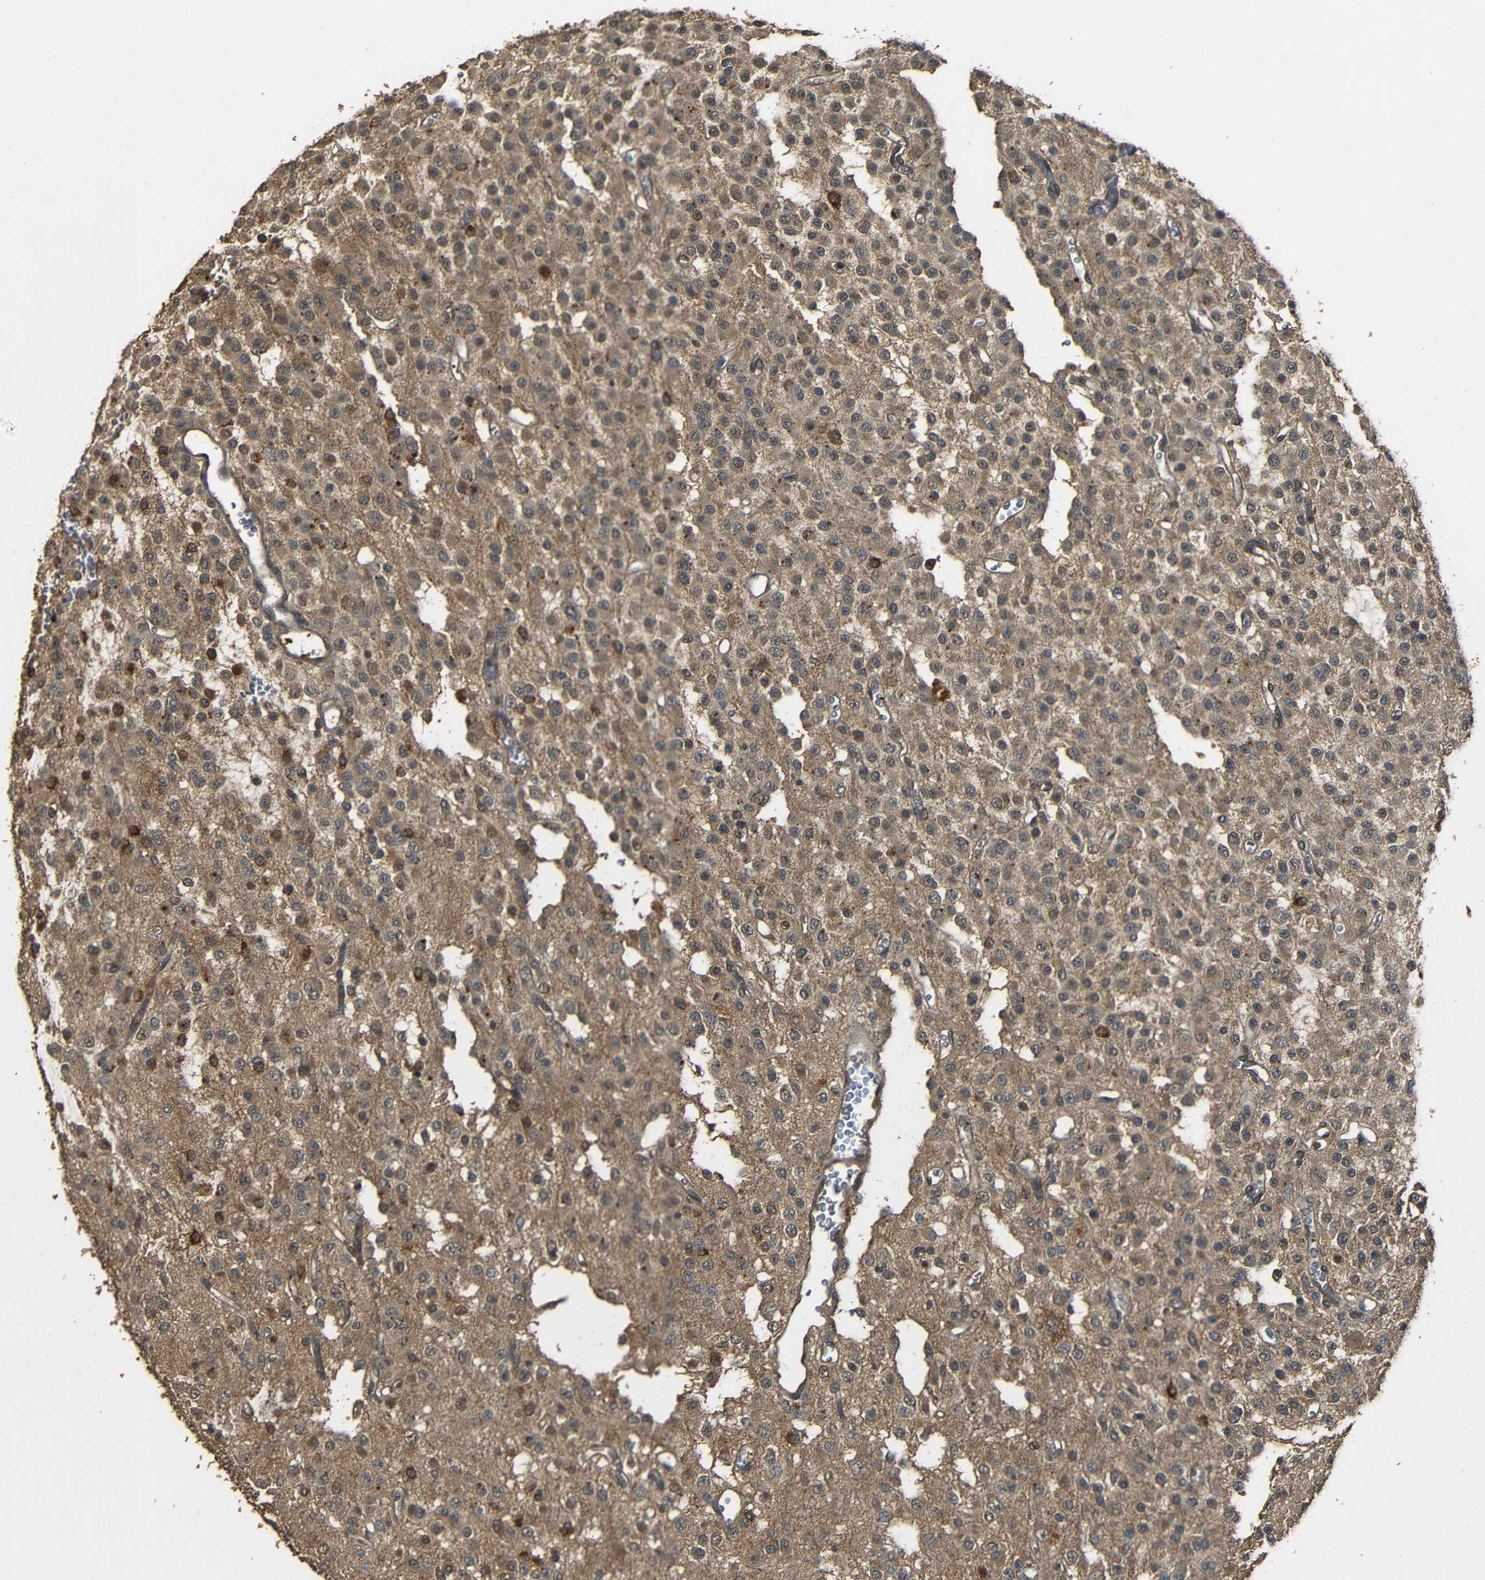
{"staining": {"intensity": "moderate", "quantity": "25%-75%", "location": "cytoplasmic/membranous"}, "tissue": "glioma", "cell_type": "Tumor cells", "image_type": "cancer", "snomed": [{"axis": "morphology", "description": "Glioma, malignant, Low grade"}, {"axis": "topography", "description": "Brain"}], "caption": "DAB (3,3'-diaminobenzidine) immunohistochemical staining of glioma exhibits moderate cytoplasmic/membranous protein positivity in approximately 25%-75% of tumor cells. Nuclei are stained in blue.", "gene": "PDE5A", "patient": {"sex": "male", "age": 38}}